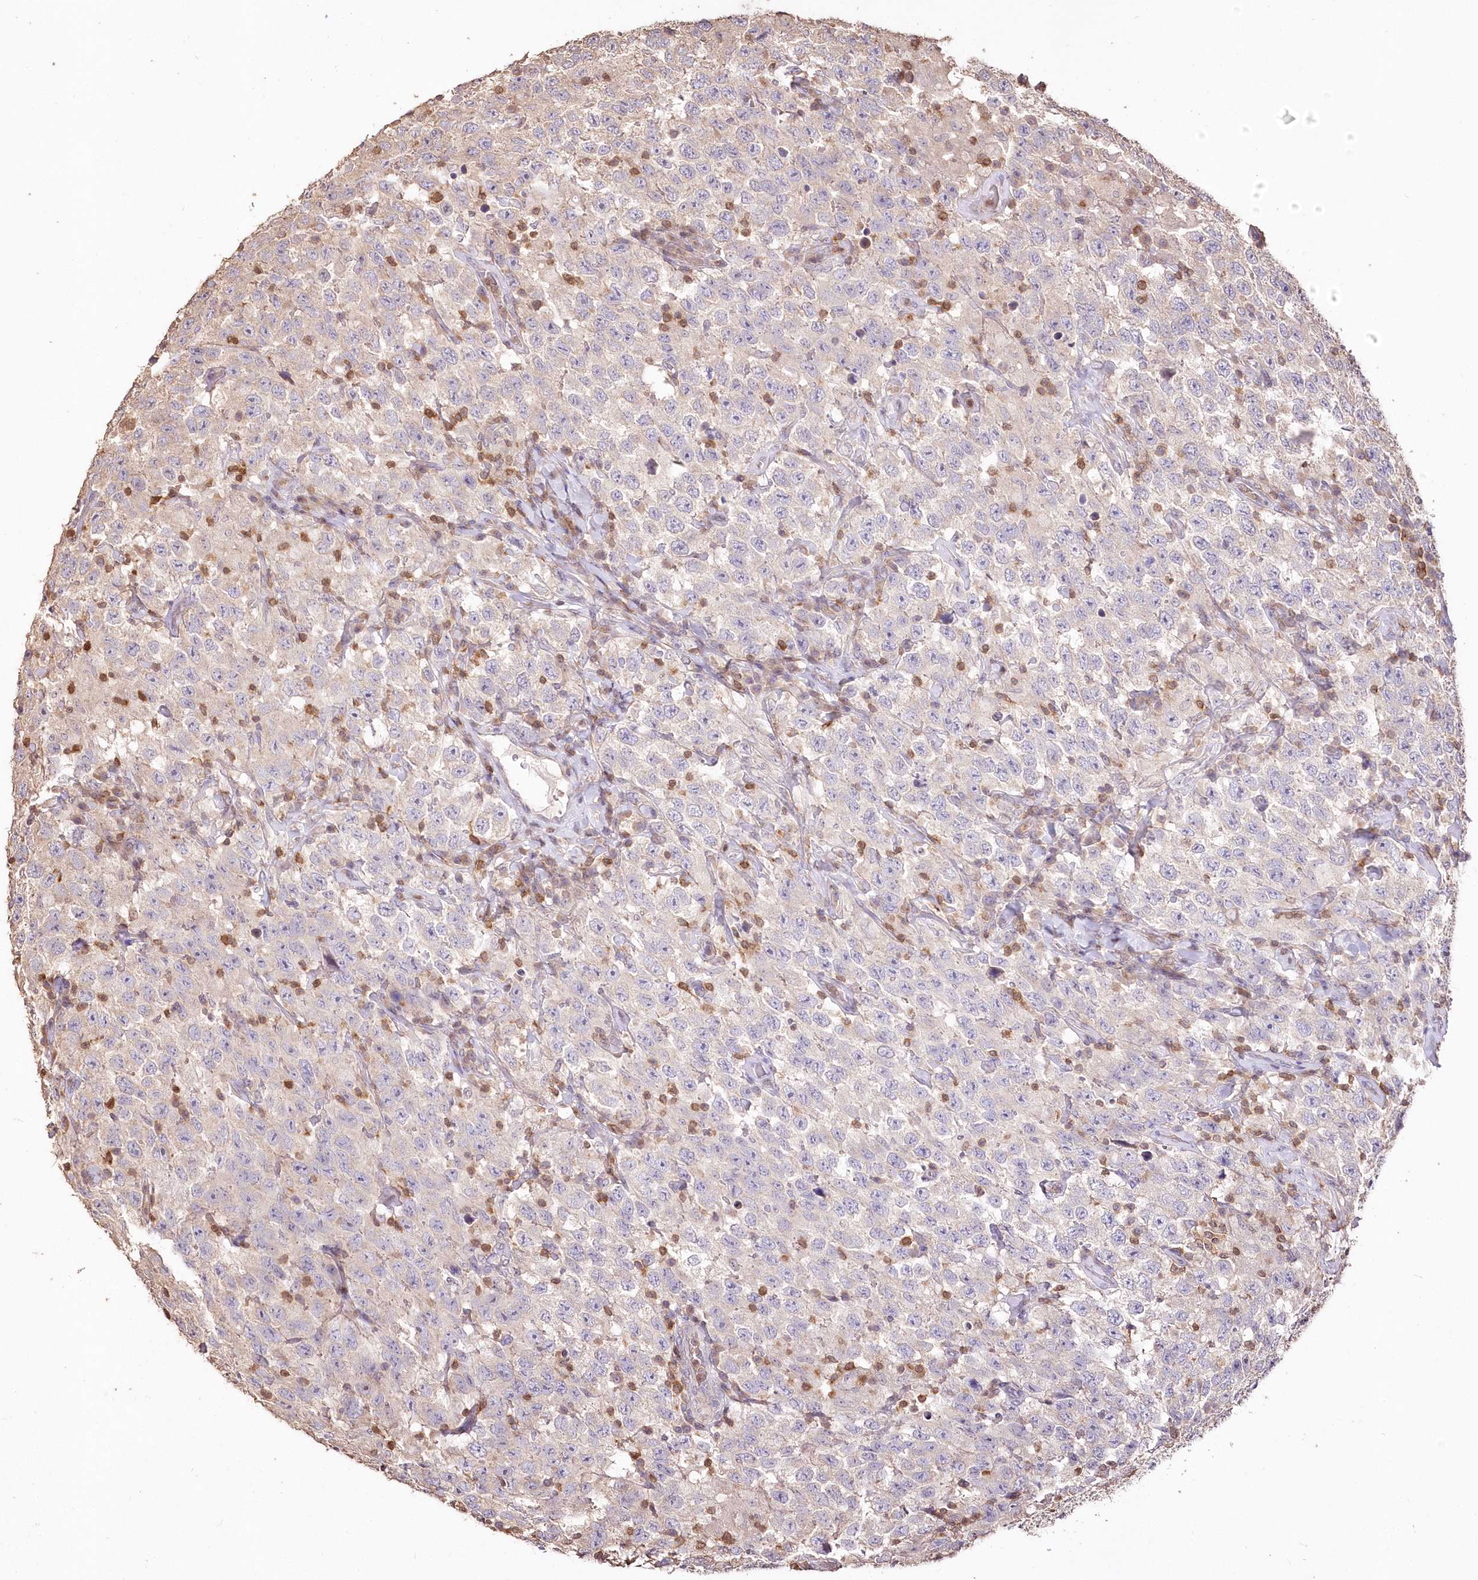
{"staining": {"intensity": "negative", "quantity": "none", "location": "none"}, "tissue": "testis cancer", "cell_type": "Tumor cells", "image_type": "cancer", "snomed": [{"axis": "morphology", "description": "Seminoma, NOS"}, {"axis": "topography", "description": "Testis"}], "caption": "High power microscopy photomicrograph of an immunohistochemistry (IHC) micrograph of seminoma (testis), revealing no significant staining in tumor cells.", "gene": "STK17B", "patient": {"sex": "male", "age": 41}}